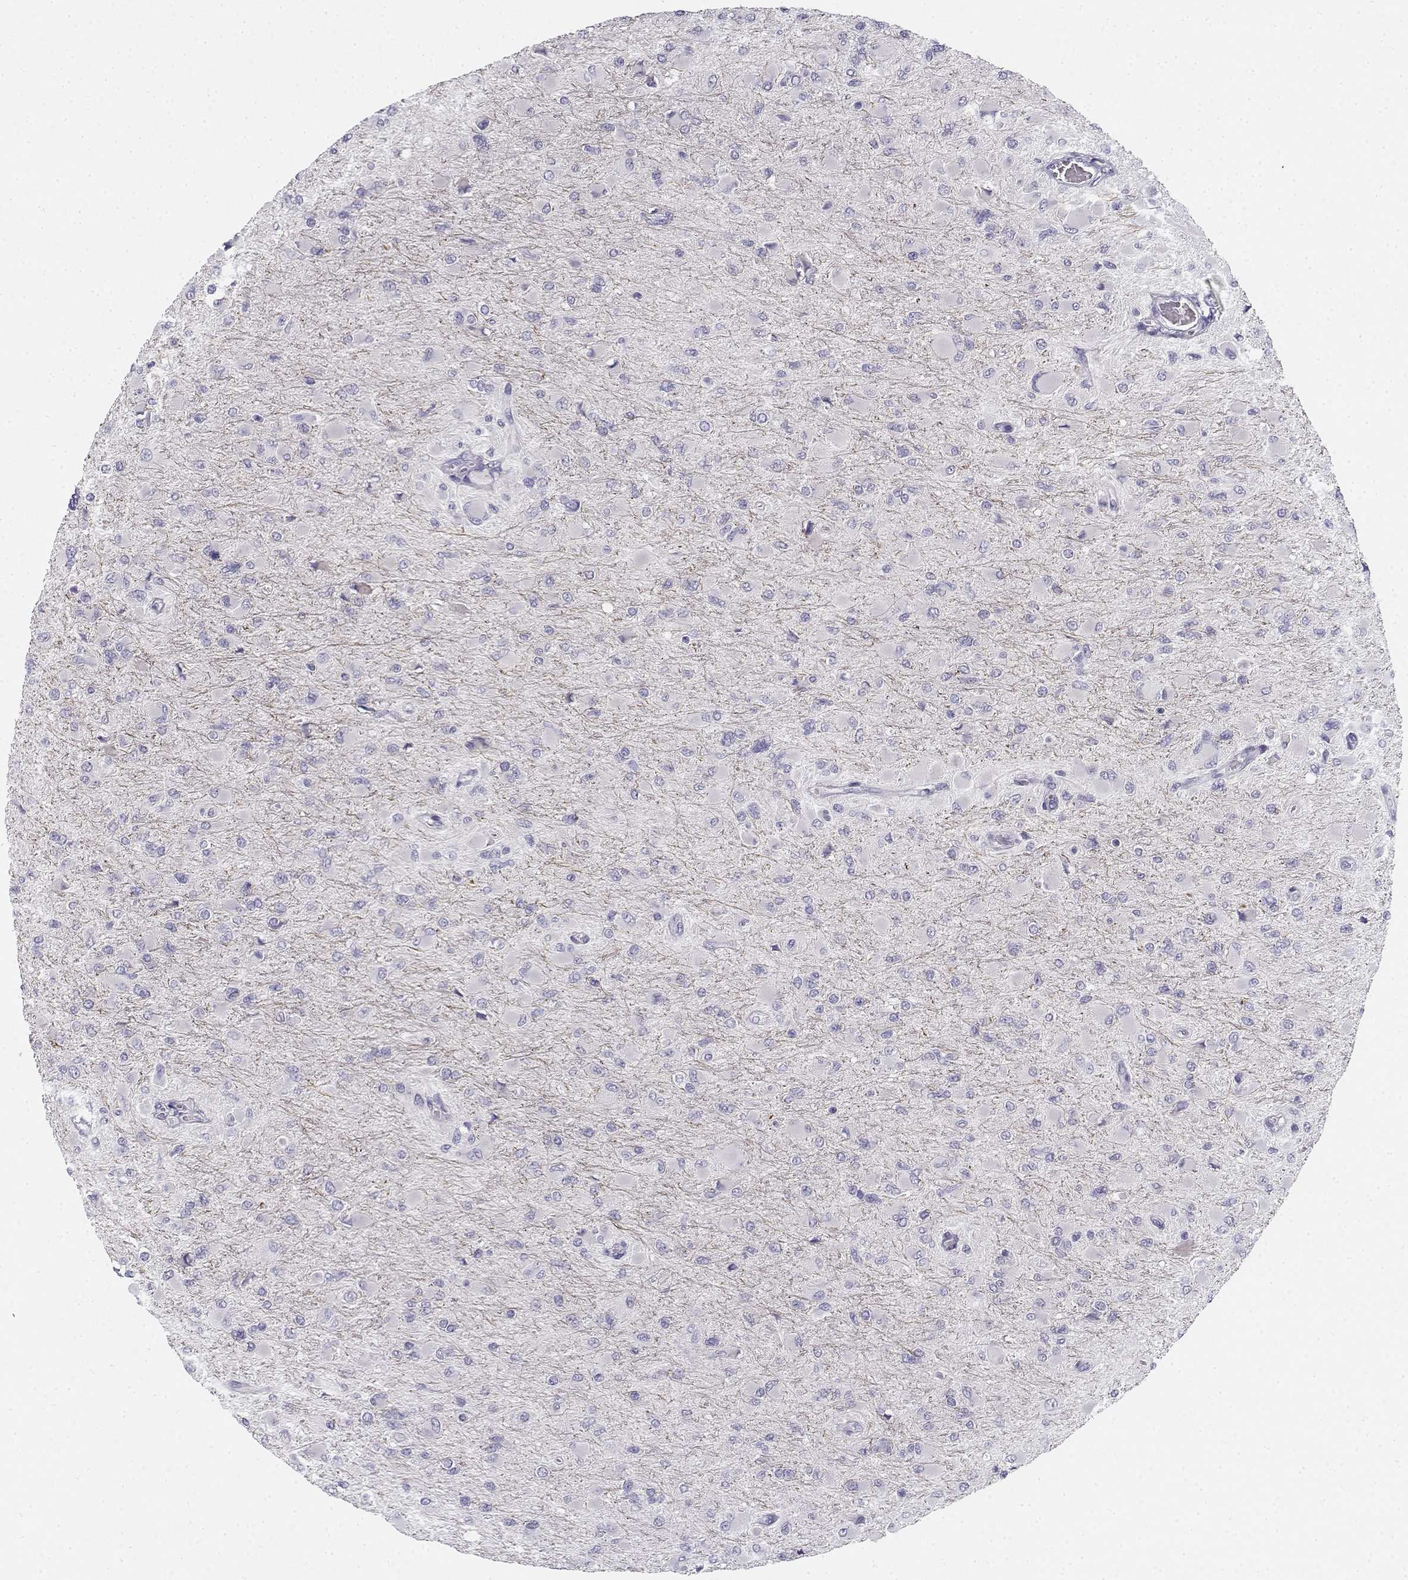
{"staining": {"intensity": "negative", "quantity": "none", "location": "none"}, "tissue": "glioma", "cell_type": "Tumor cells", "image_type": "cancer", "snomed": [{"axis": "morphology", "description": "Glioma, malignant, High grade"}, {"axis": "topography", "description": "Cerebral cortex"}], "caption": "A micrograph of high-grade glioma (malignant) stained for a protein demonstrates no brown staining in tumor cells.", "gene": "CREB3L3", "patient": {"sex": "female", "age": 36}}